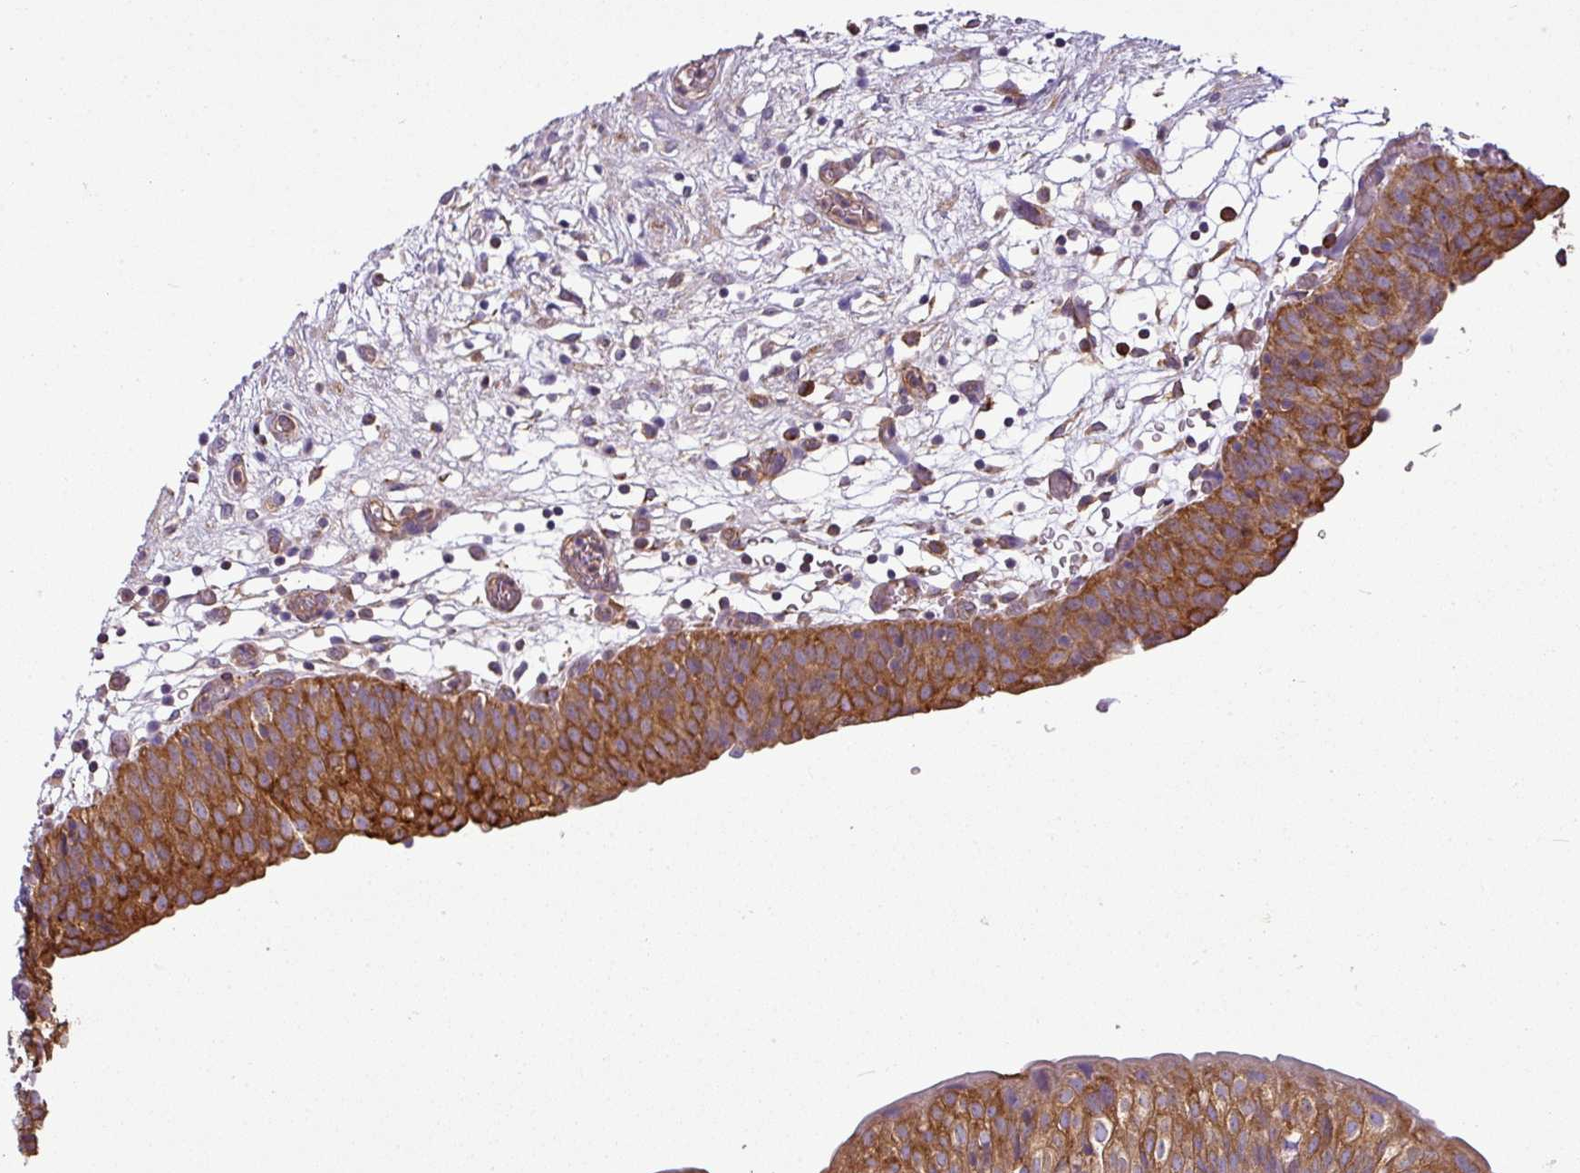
{"staining": {"intensity": "strong", "quantity": ">75%", "location": "cytoplasmic/membranous"}, "tissue": "urinary bladder", "cell_type": "Urothelial cells", "image_type": "normal", "snomed": [{"axis": "morphology", "description": "Normal tissue, NOS"}, {"axis": "topography", "description": "Urinary bladder"}], "caption": "IHC (DAB (3,3'-diaminobenzidine)) staining of benign human urinary bladder displays strong cytoplasmic/membranous protein positivity in about >75% of urothelial cells.", "gene": "XNDC1N", "patient": {"sex": "male", "age": 55}}